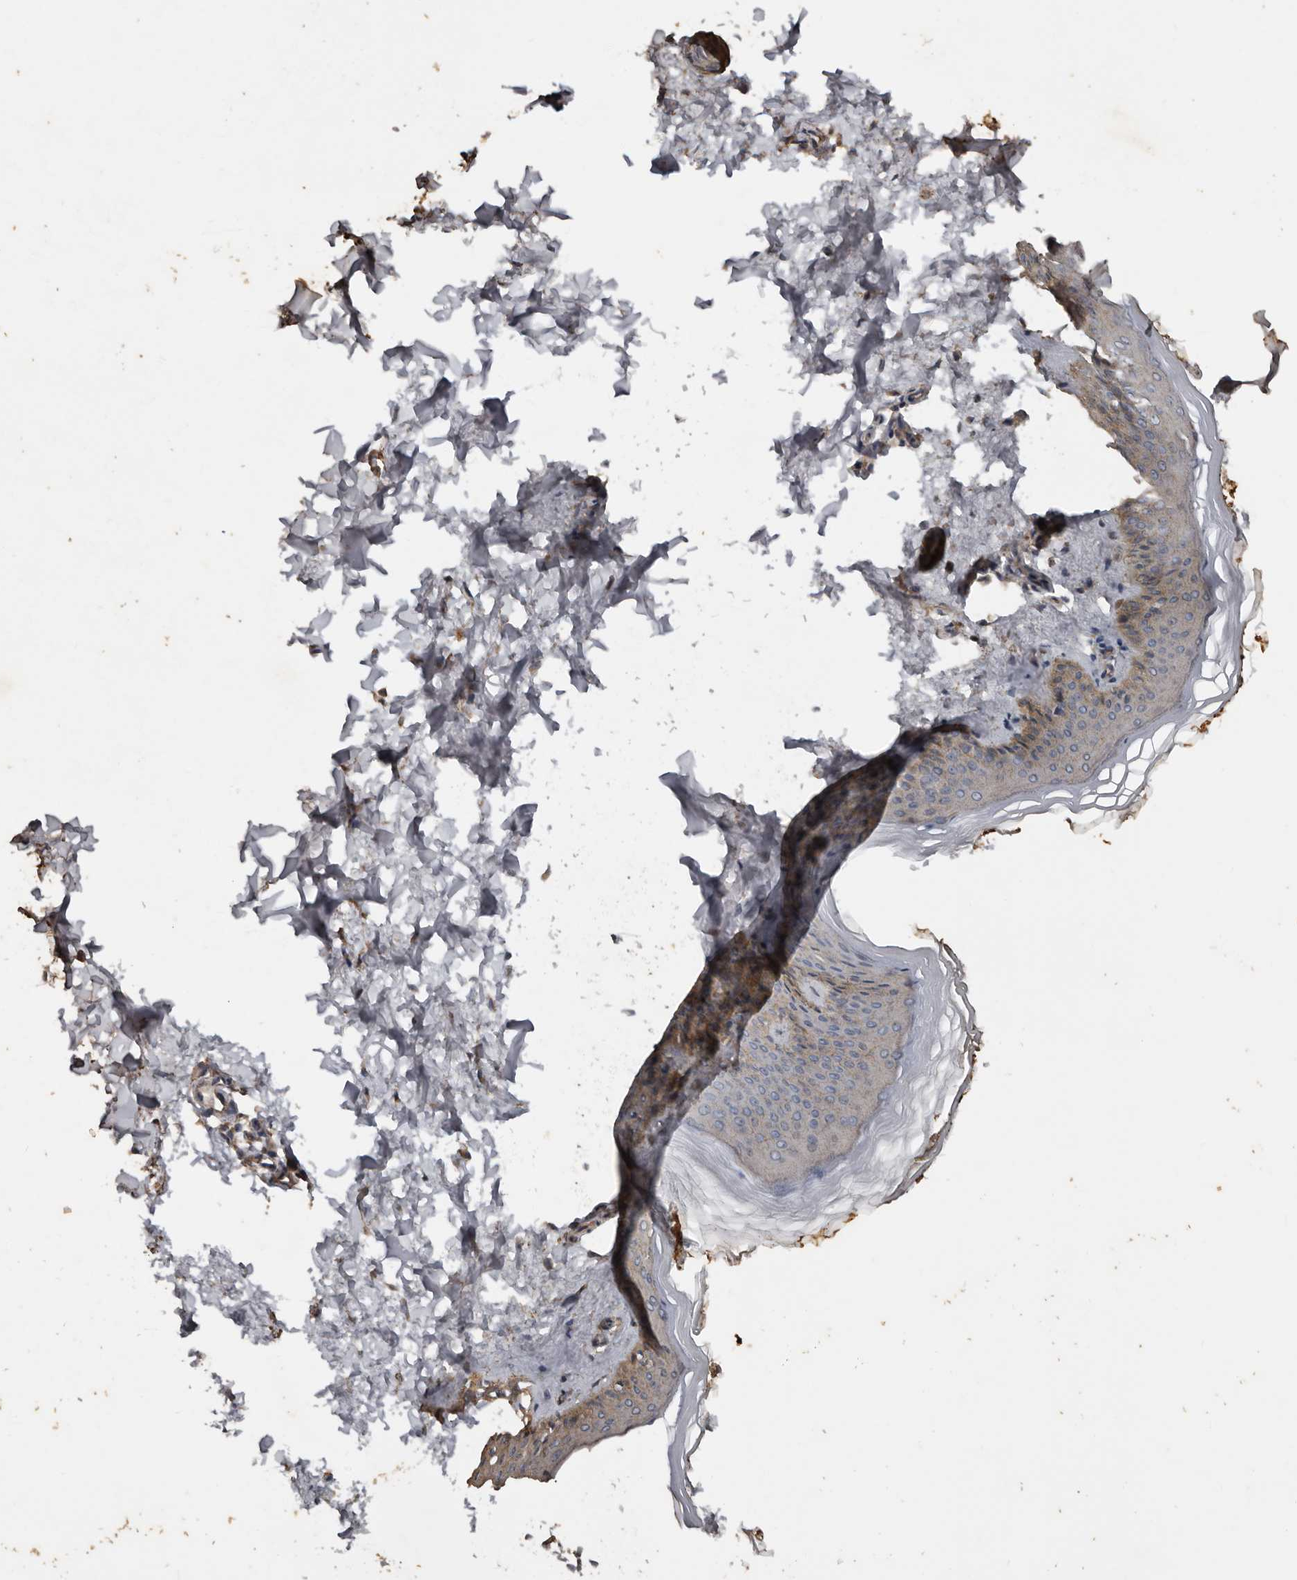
{"staining": {"intensity": "weak", "quantity": ">75%", "location": "cytoplasmic/membranous"}, "tissue": "skin", "cell_type": "Fibroblasts", "image_type": "normal", "snomed": [{"axis": "morphology", "description": "Normal tissue, NOS"}, {"axis": "topography", "description": "Skin"}], "caption": "About >75% of fibroblasts in benign human skin reveal weak cytoplasmic/membranous protein positivity as visualized by brown immunohistochemical staining.", "gene": "HYAL4", "patient": {"sex": "female", "age": 27}}